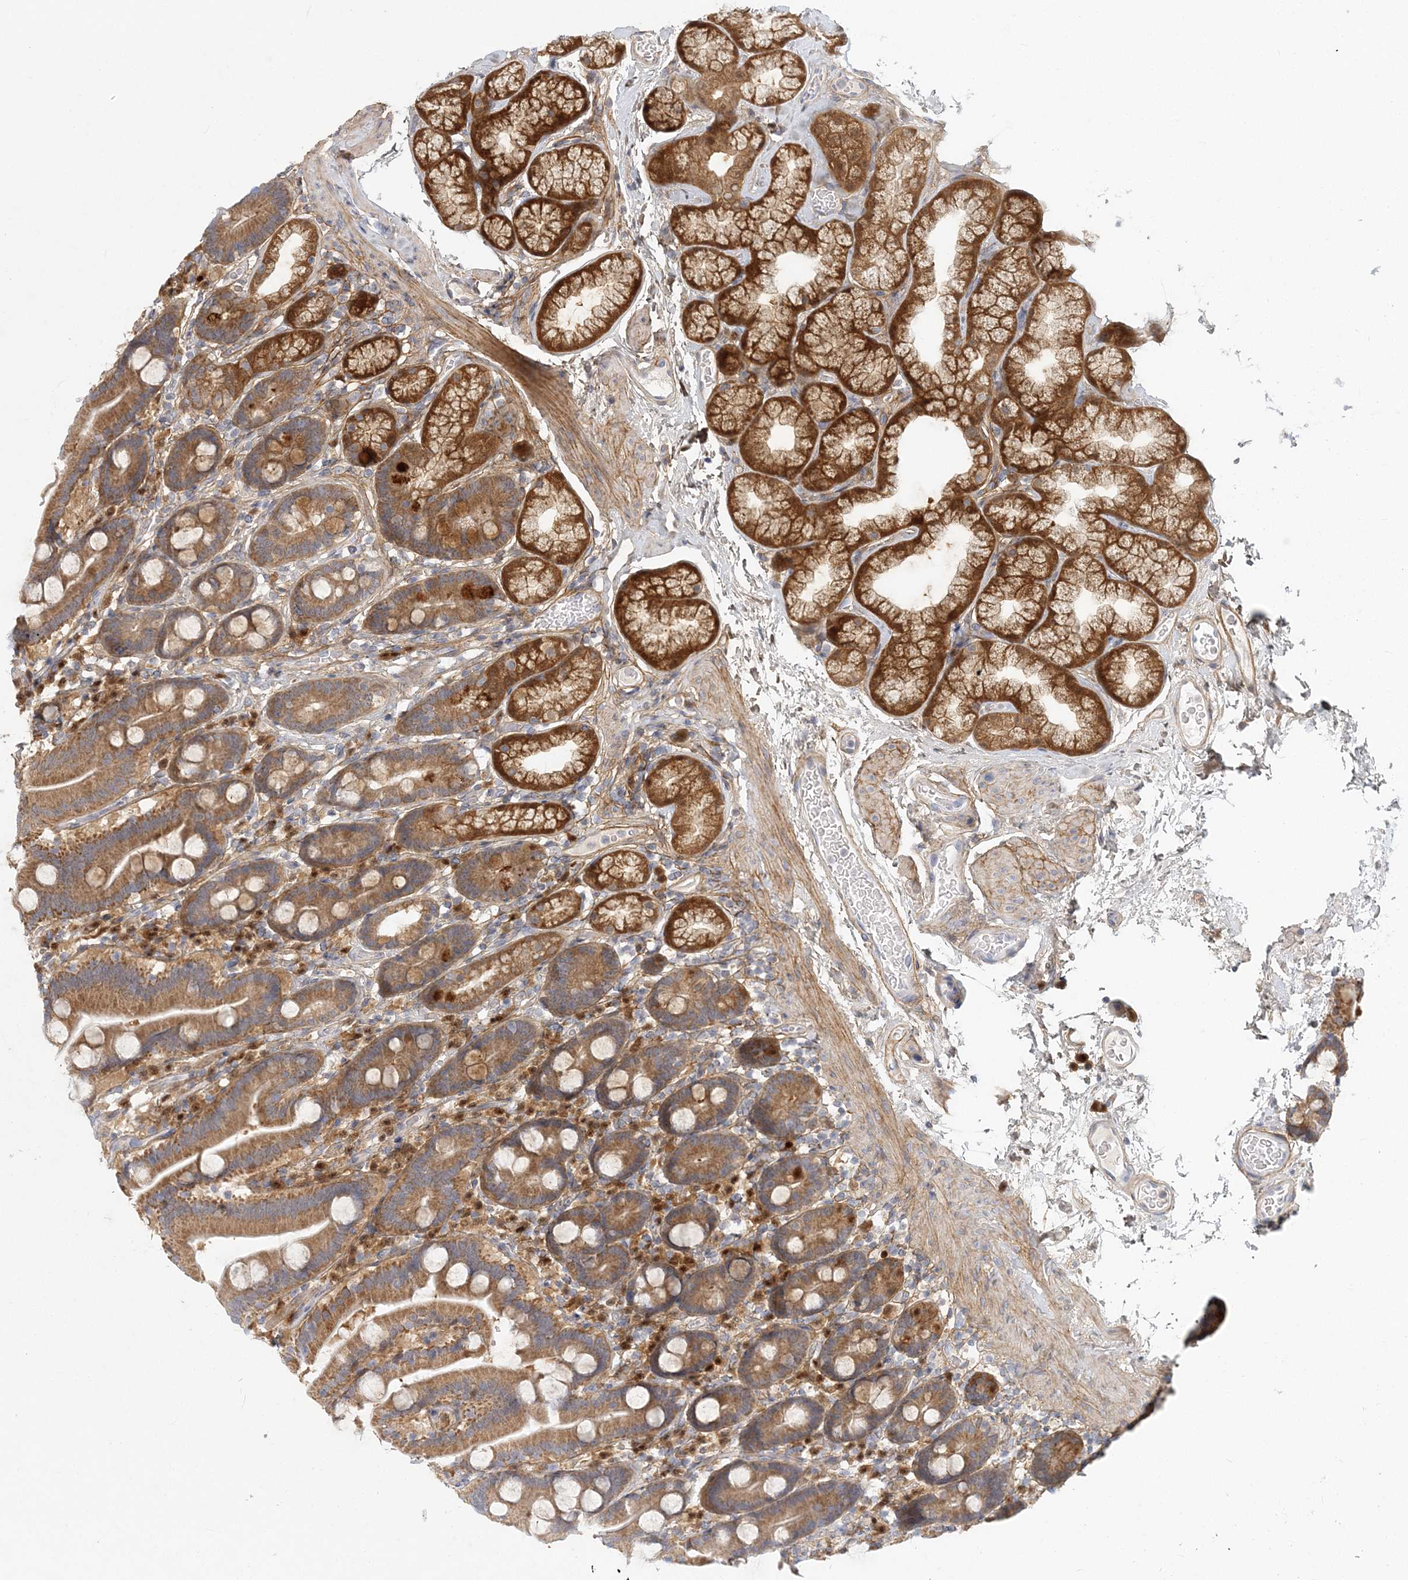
{"staining": {"intensity": "moderate", "quantity": ">75%", "location": "cytoplasmic/membranous"}, "tissue": "duodenum", "cell_type": "Glandular cells", "image_type": "normal", "snomed": [{"axis": "morphology", "description": "Normal tissue, NOS"}, {"axis": "topography", "description": "Duodenum"}], "caption": "Immunohistochemistry (IHC) of benign human duodenum shows medium levels of moderate cytoplasmic/membranous expression in about >75% of glandular cells. The staining is performed using DAB brown chromogen to label protein expression. The nuclei are counter-stained blue using hematoxylin.", "gene": "GMPPA", "patient": {"sex": "male", "age": 55}}